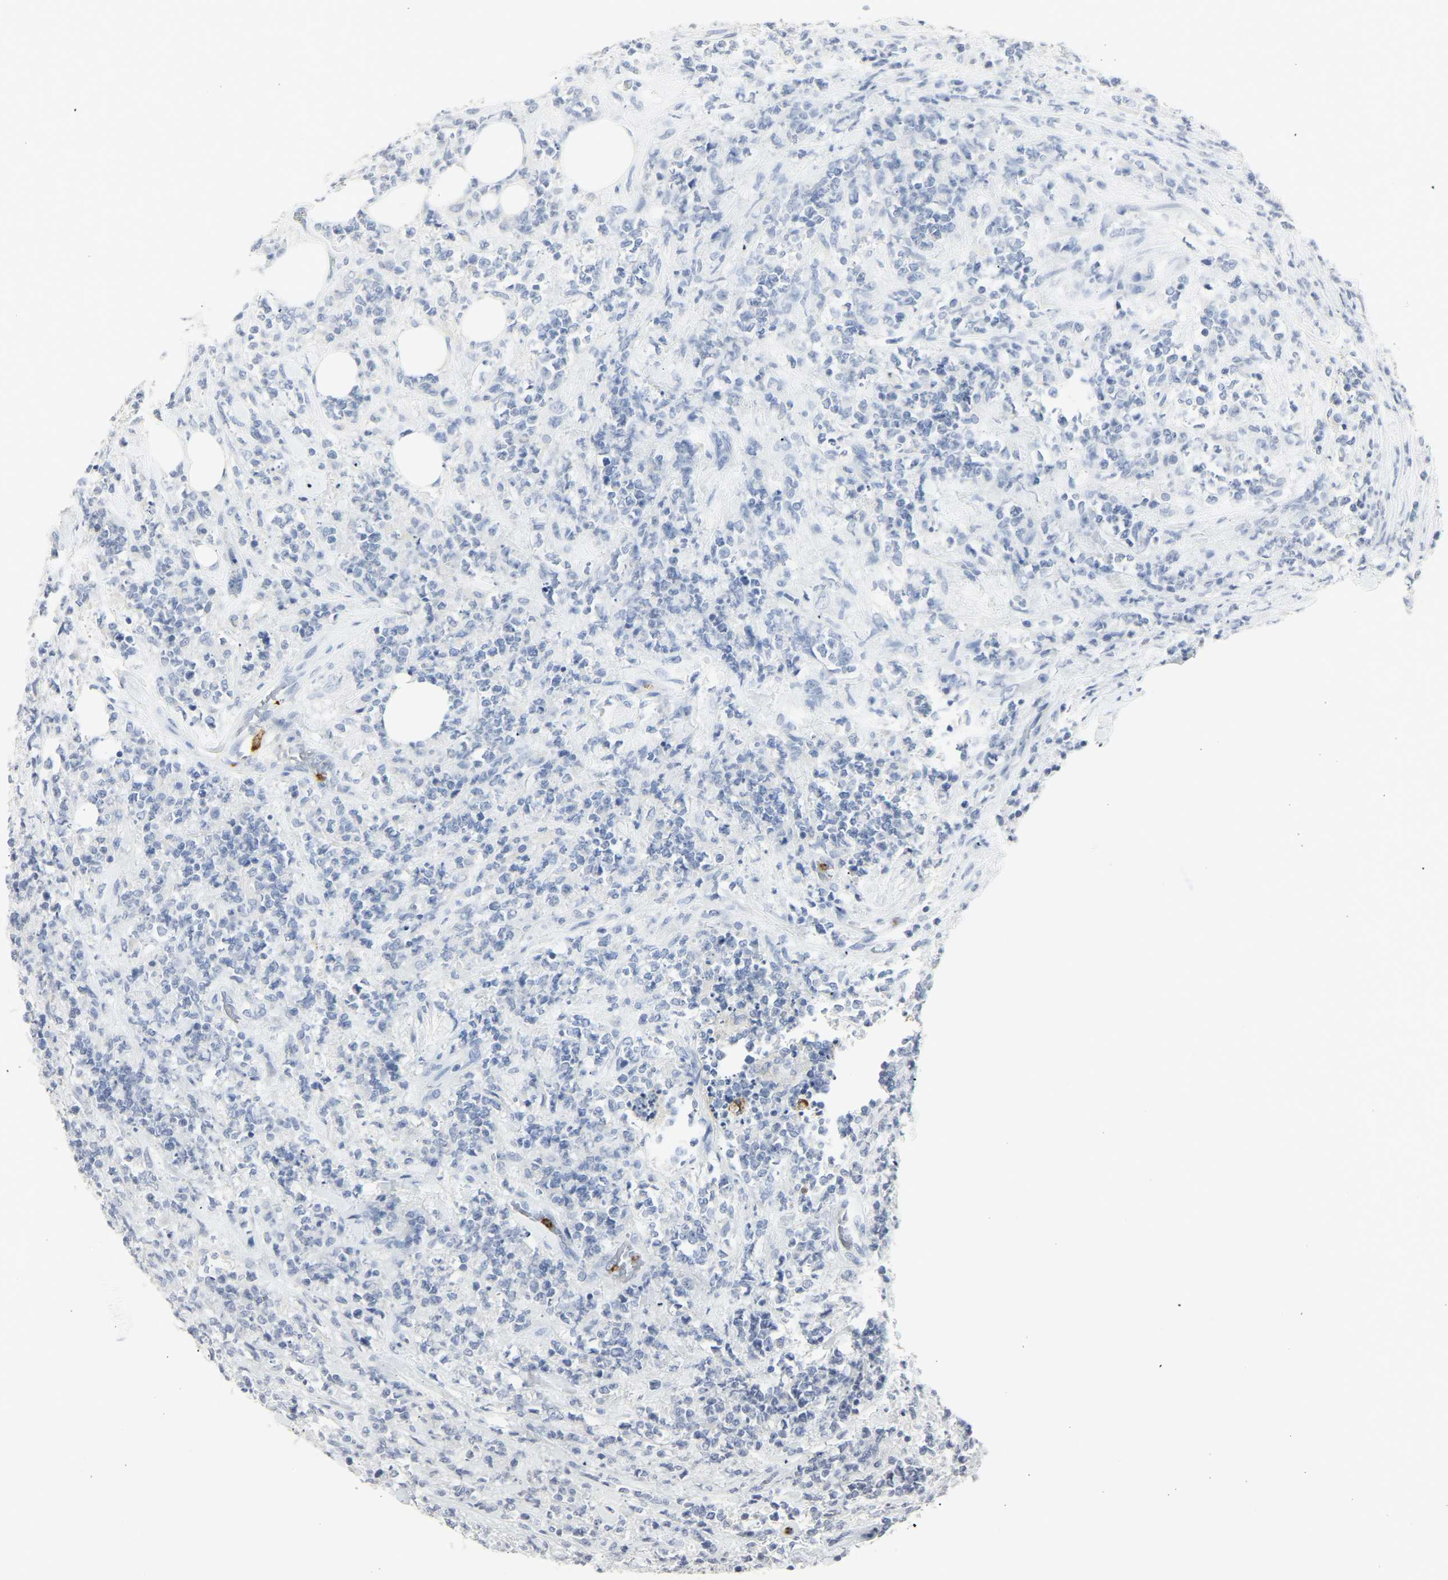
{"staining": {"intensity": "negative", "quantity": "none", "location": "none"}, "tissue": "lymphoma", "cell_type": "Tumor cells", "image_type": "cancer", "snomed": [{"axis": "morphology", "description": "Malignant lymphoma, non-Hodgkin's type, High grade"}, {"axis": "topography", "description": "Soft tissue"}], "caption": "Immunohistochemical staining of high-grade malignant lymphoma, non-Hodgkin's type reveals no significant expression in tumor cells.", "gene": "CEACAM5", "patient": {"sex": "male", "age": 18}}